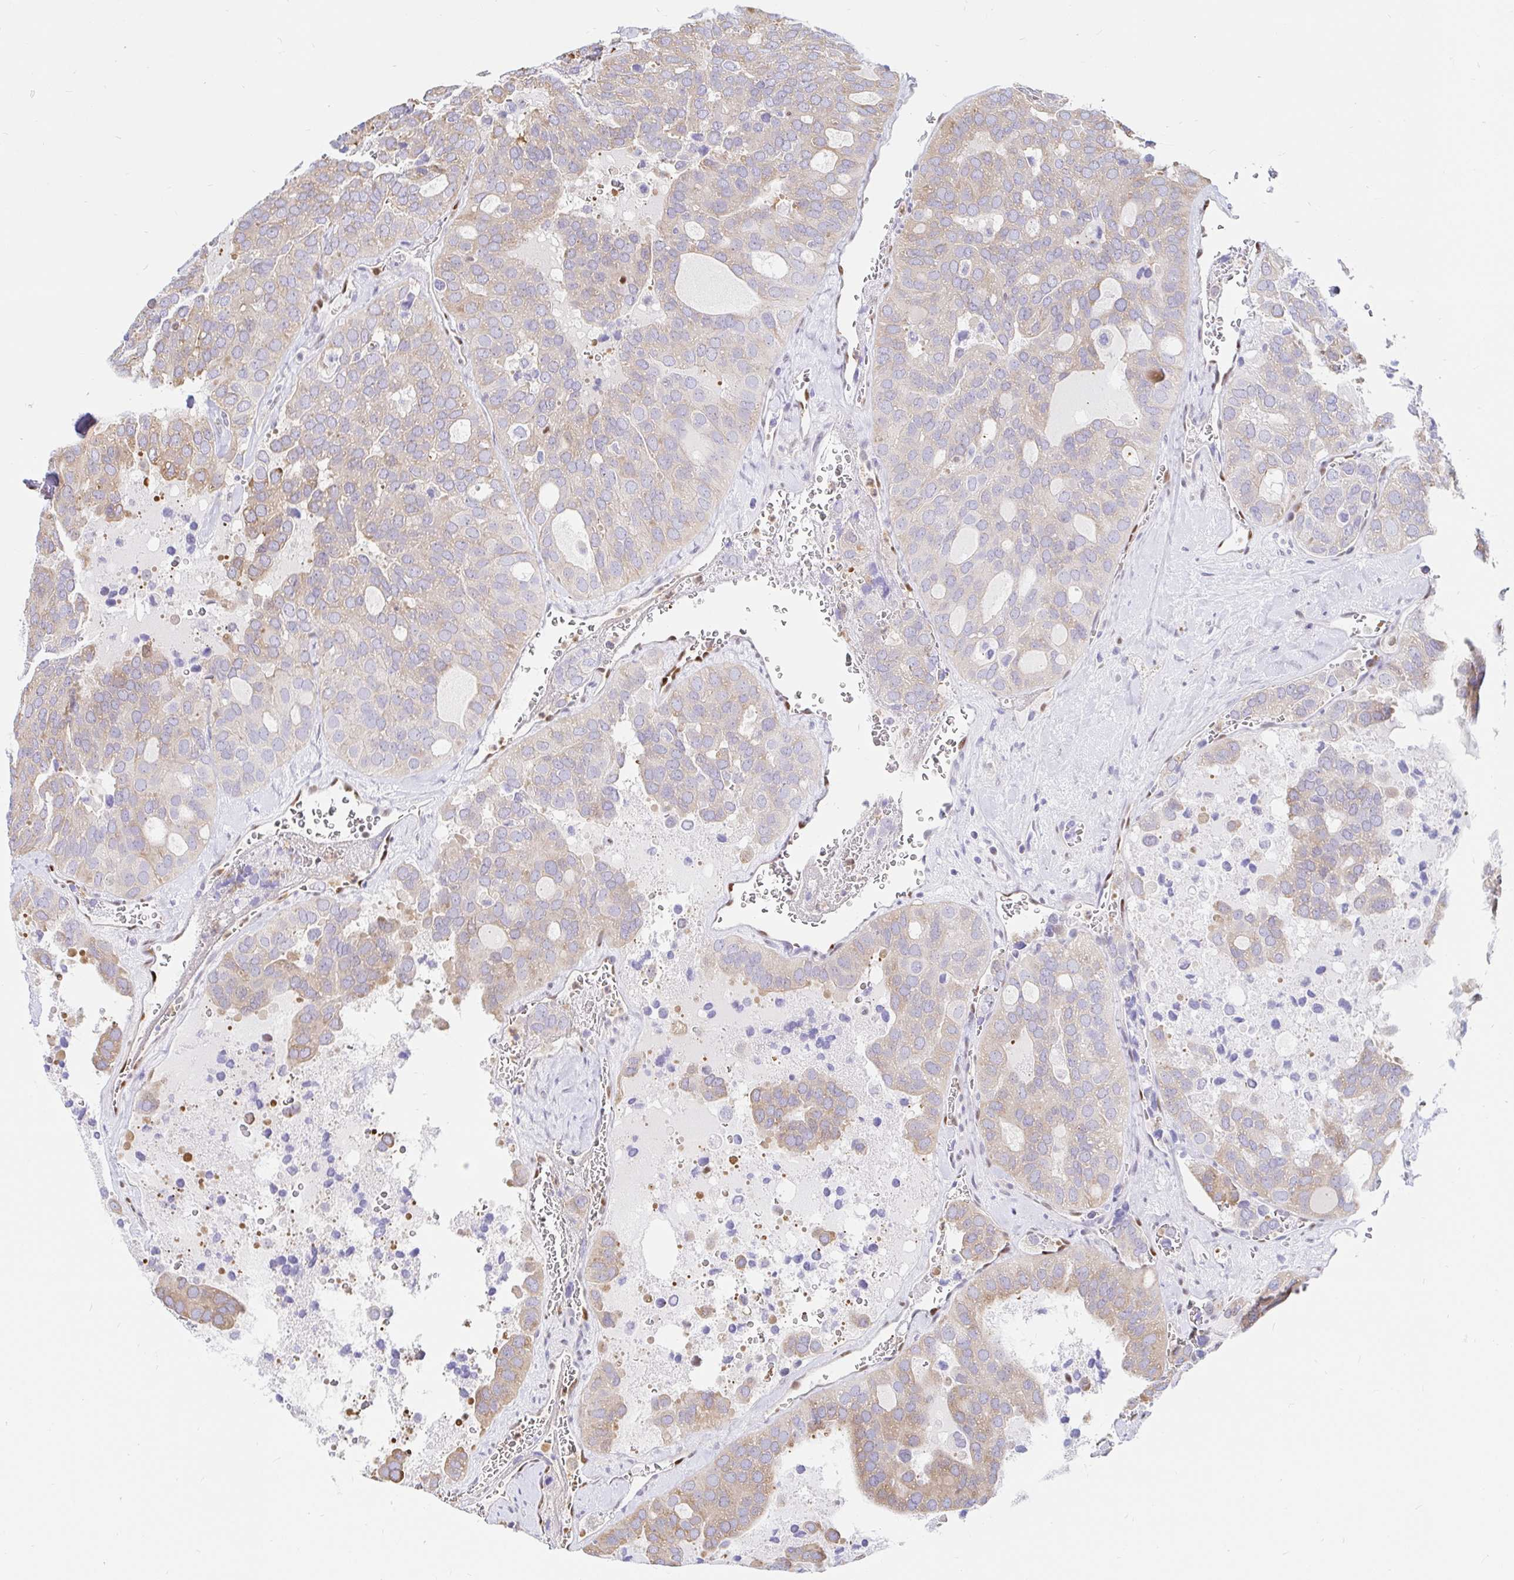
{"staining": {"intensity": "weak", "quantity": "25%-75%", "location": "cytoplasmic/membranous"}, "tissue": "thyroid cancer", "cell_type": "Tumor cells", "image_type": "cancer", "snomed": [{"axis": "morphology", "description": "Follicular adenoma carcinoma, NOS"}, {"axis": "topography", "description": "Thyroid gland"}], "caption": "DAB (3,3'-diaminobenzidine) immunohistochemical staining of human thyroid follicular adenoma carcinoma exhibits weak cytoplasmic/membranous protein positivity in about 25%-75% of tumor cells.", "gene": "HINFP", "patient": {"sex": "male", "age": 75}}